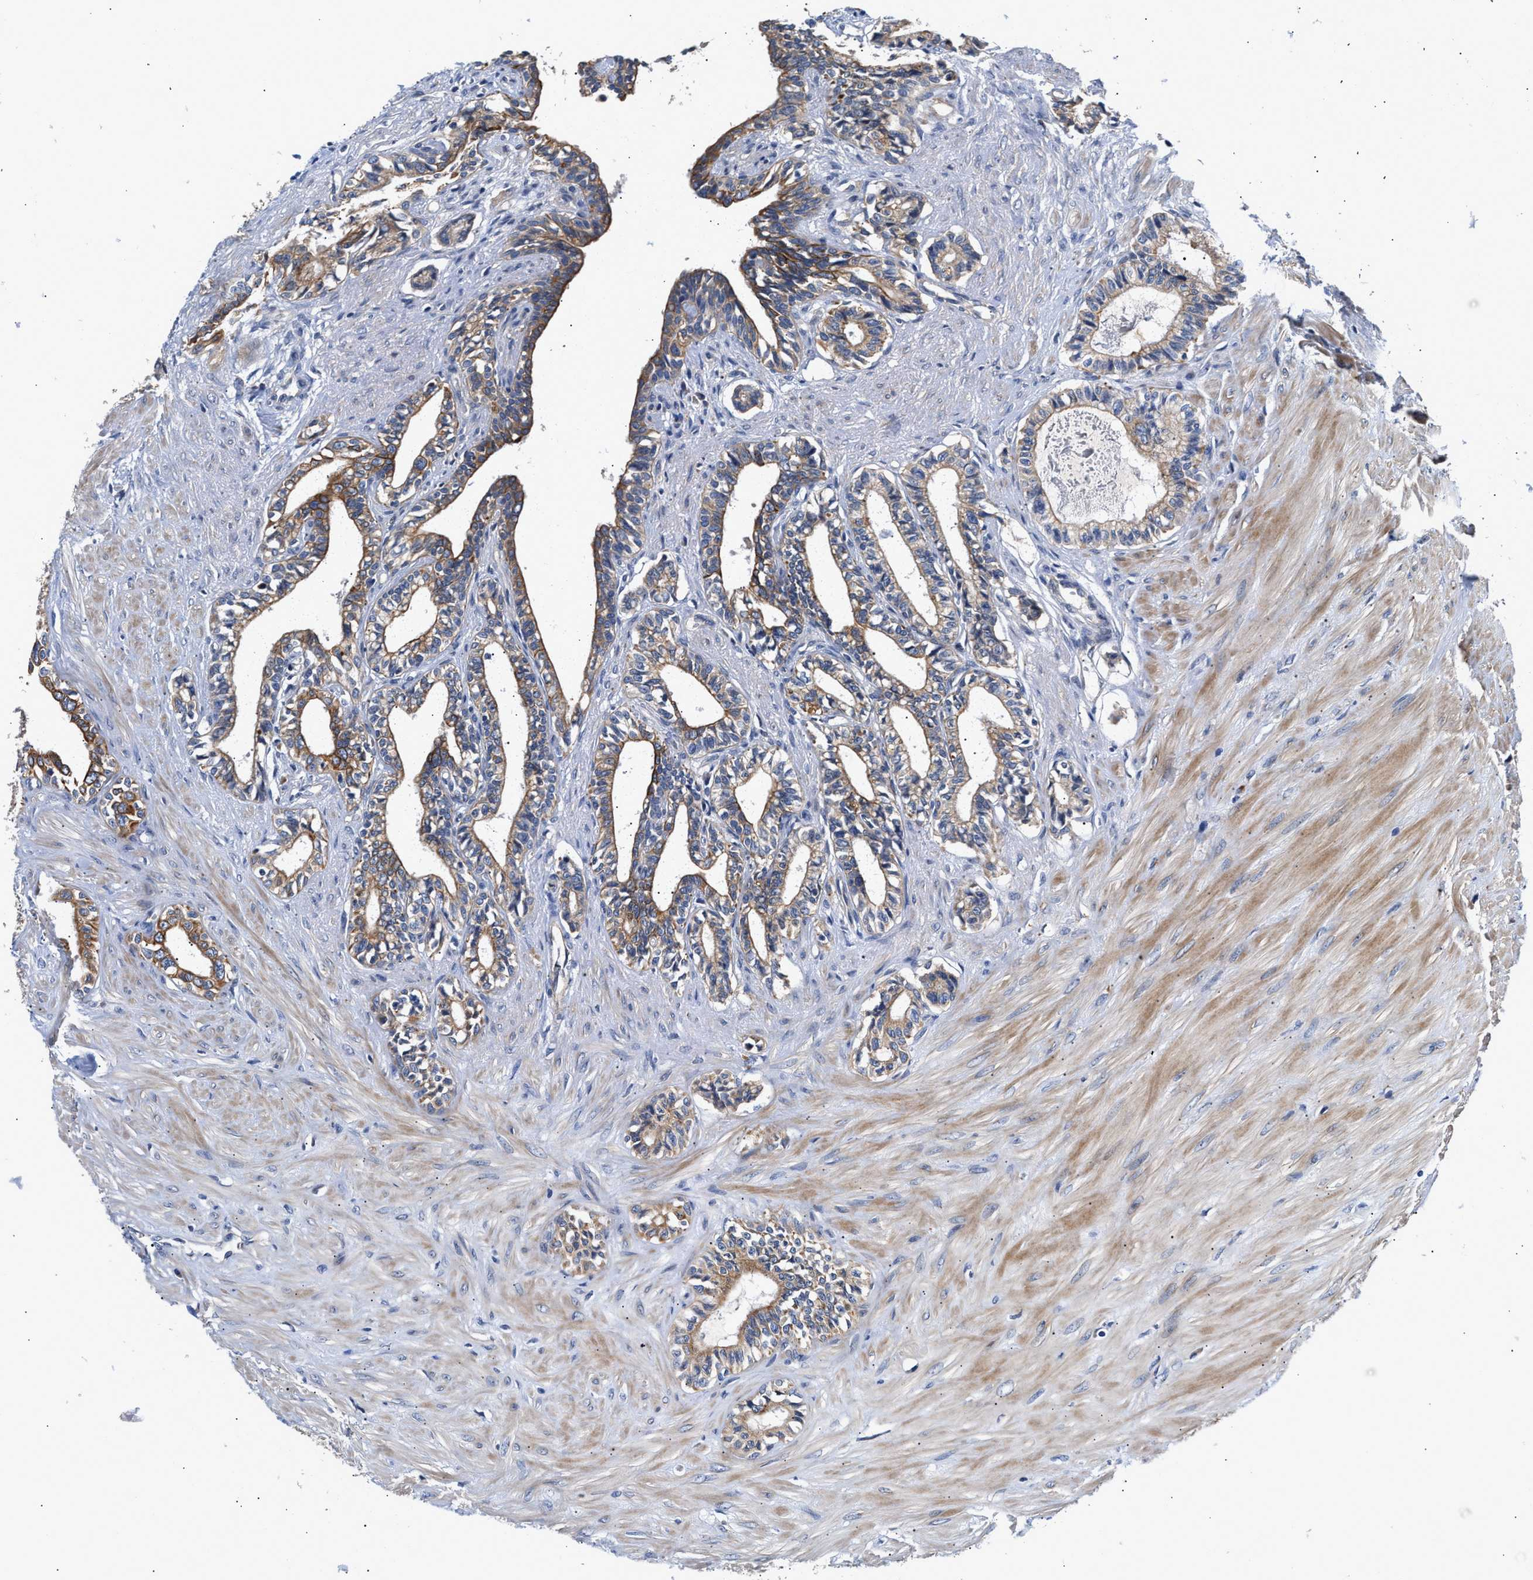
{"staining": {"intensity": "moderate", "quantity": "25%-75%", "location": "cytoplasmic/membranous"}, "tissue": "seminal vesicle", "cell_type": "Glandular cells", "image_type": "normal", "snomed": [{"axis": "morphology", "description": "Normal tissue, NOS"}, {"axis": "morphology", "description": "Adenocarcinoma, High grade"}, {"axis": "topography", "description": "Prostate"}, {"axis": "topography", "description": "Seminal veicle"}], "caption": "Immunohistochemistry (IHC) micrograph of benign seminal vesicle: human seminal vesicle stained using IHC demonstrates medium levels of moderate protein expression localized specifically in the cytoplasmic/membranous of glandular cells, appearing as a cytoplasmic/membranous brown color.", "gene": "CCDC146", "patient": {"sex": "male", "age": 55}}